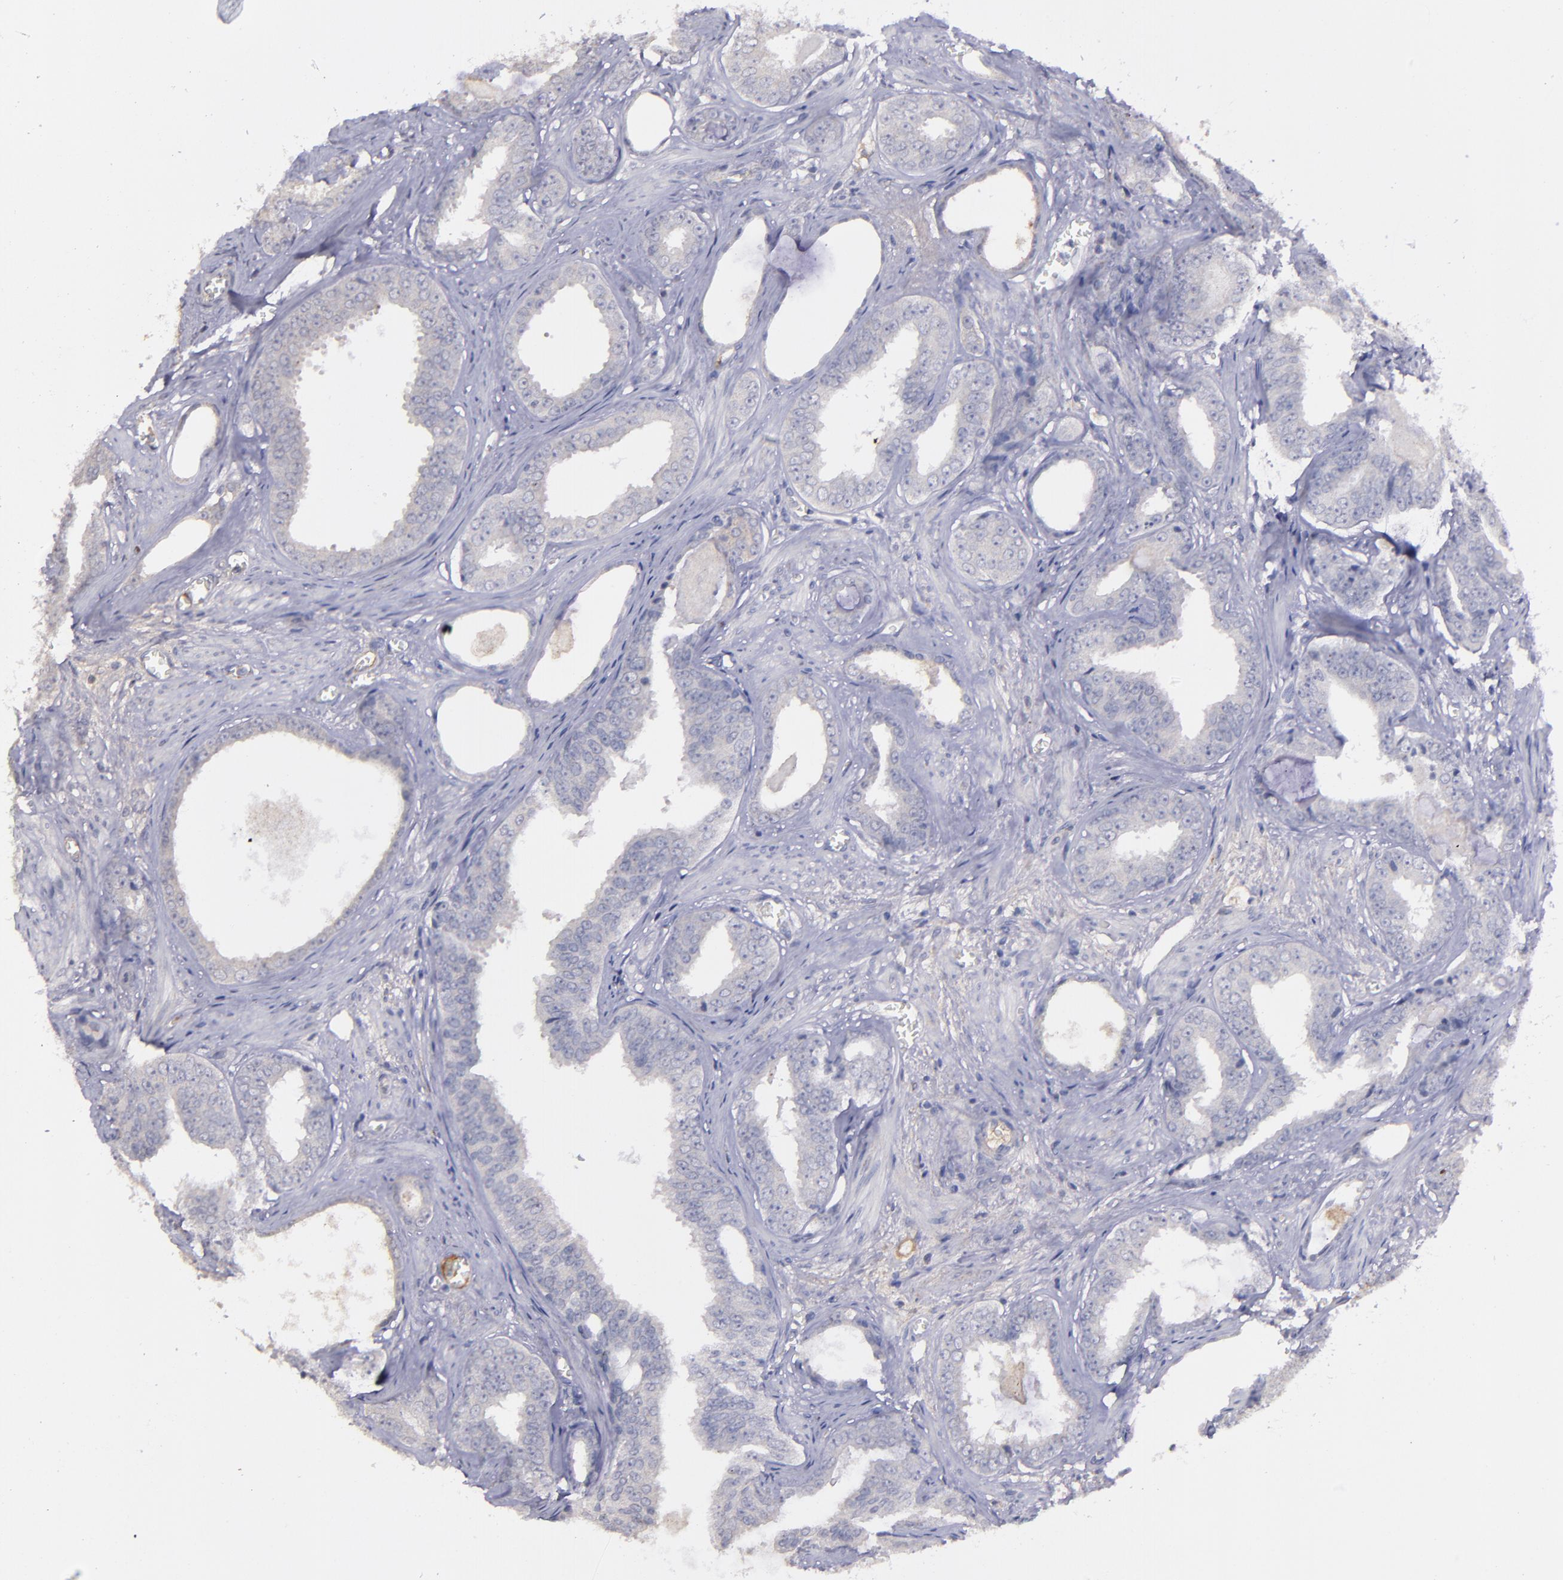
{"staining": {"intensity": "weak", "quantity": "<25%", "location": "cytoplasmic/membranous"}, "tissue": "prostate cancer", "cell_type": "Tumor cells", "image_type": "cancer", "snomed": [{"axis": "morphology", "description": "Adenocarcinoma, Medium grade"}, {"axis": "topography", "description": "Prostate"}], "caption": "DAB (3,3'-diaminobenzidine) immunohistochemical staining of prostate cancer reveals no significant staining in tumor cells.", "gene": "MASP1", "patient": {"sex": "male", "age": 79}}